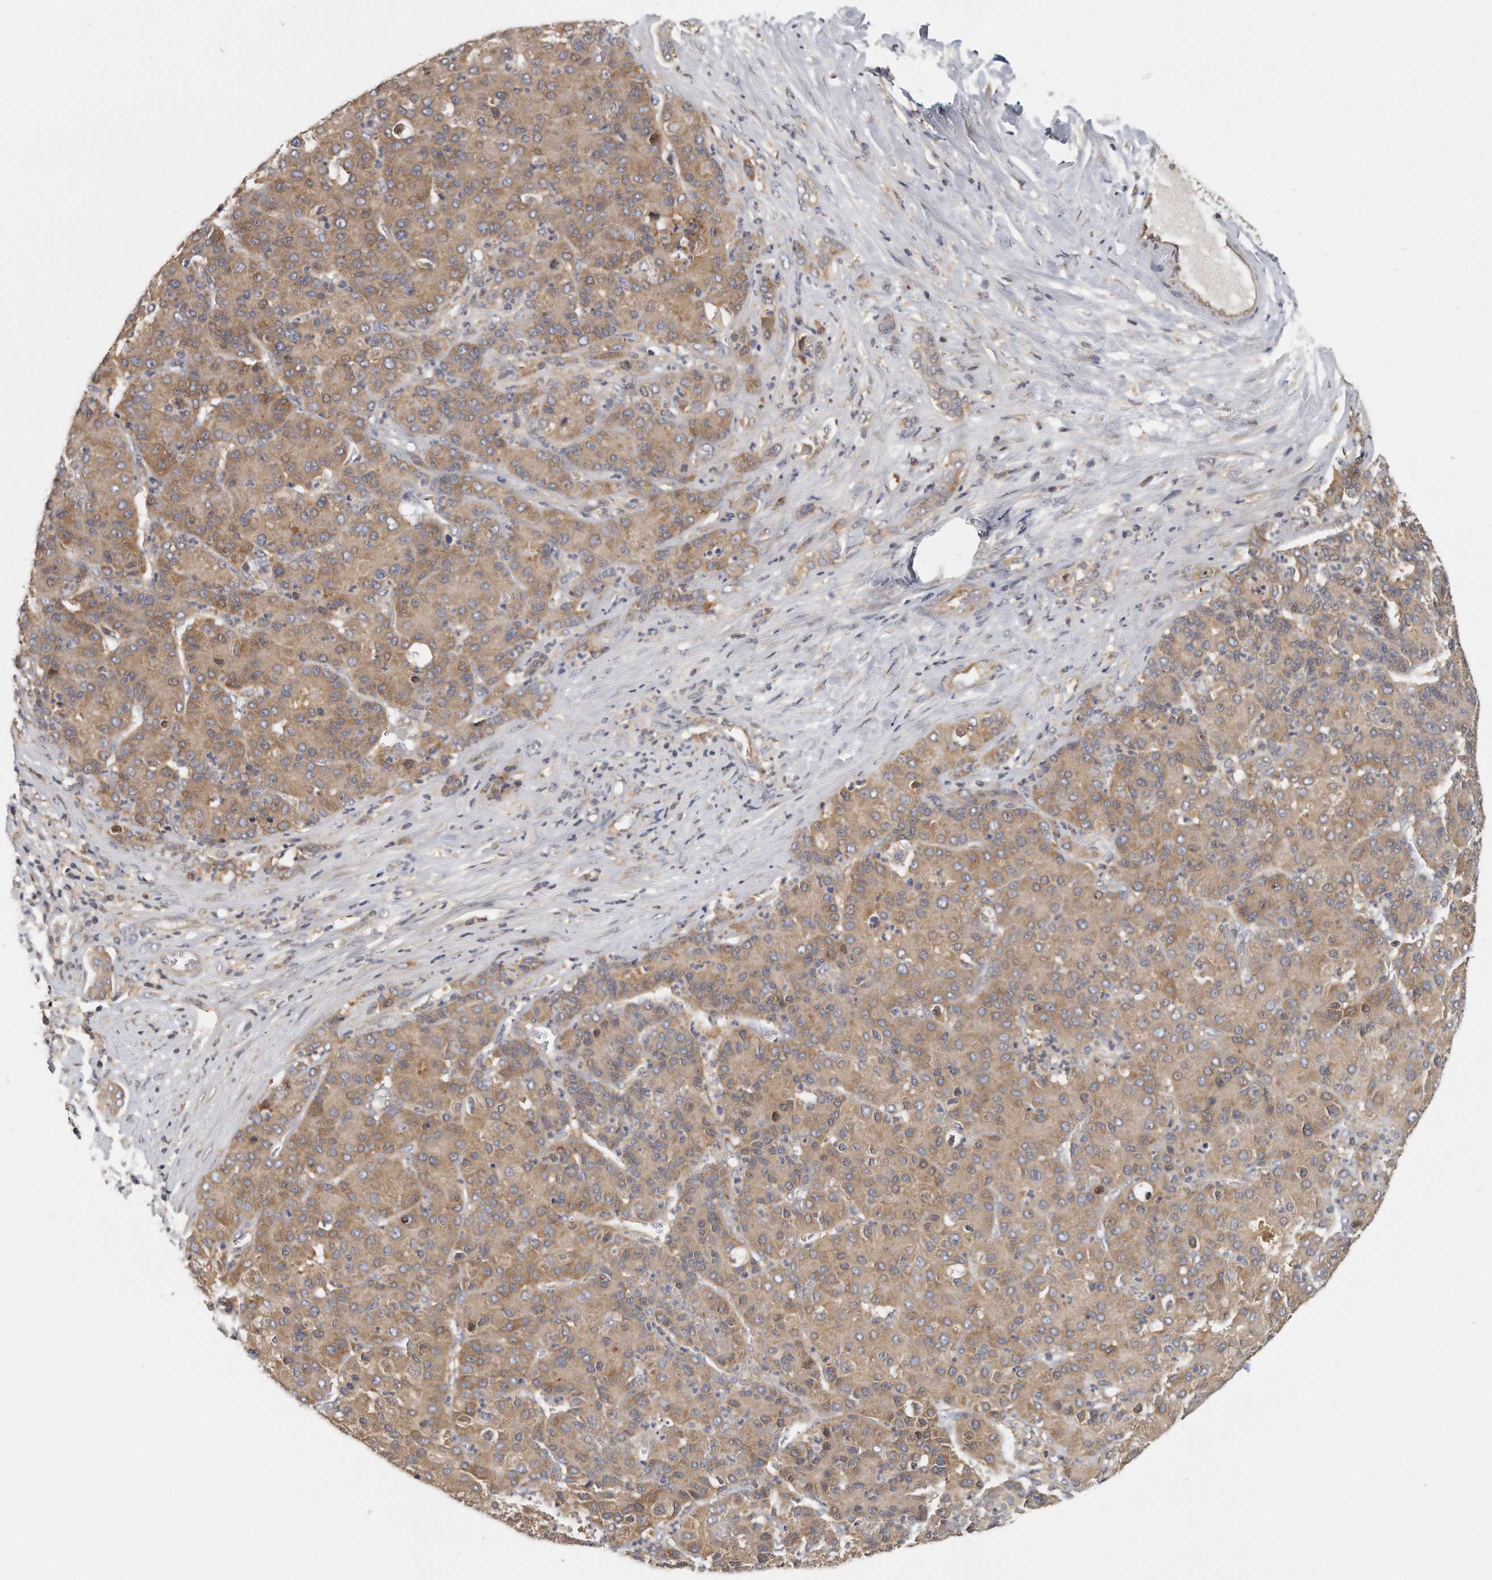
{"staining": {"intensity": "moderate", "quantity": ">75%", "location": "cytoplasmic/membranous"}, "tissue": "liver cancer", "cell_type": "Tumor cells", "image_type": "cancer", "snomed": [{"axis": "morphology", "description": "Carcinoma, Hepatocellular, NOS"}, {"axis": "topography", "description": "Liver"}], "caption": "Liver hepatocellular carcinoma stained for a protein reveals moderate cytoplasmic/membranous positivity in tumor cells.", "gene": "EIF3I", "patient": {"sex": "male", "age": 65}}